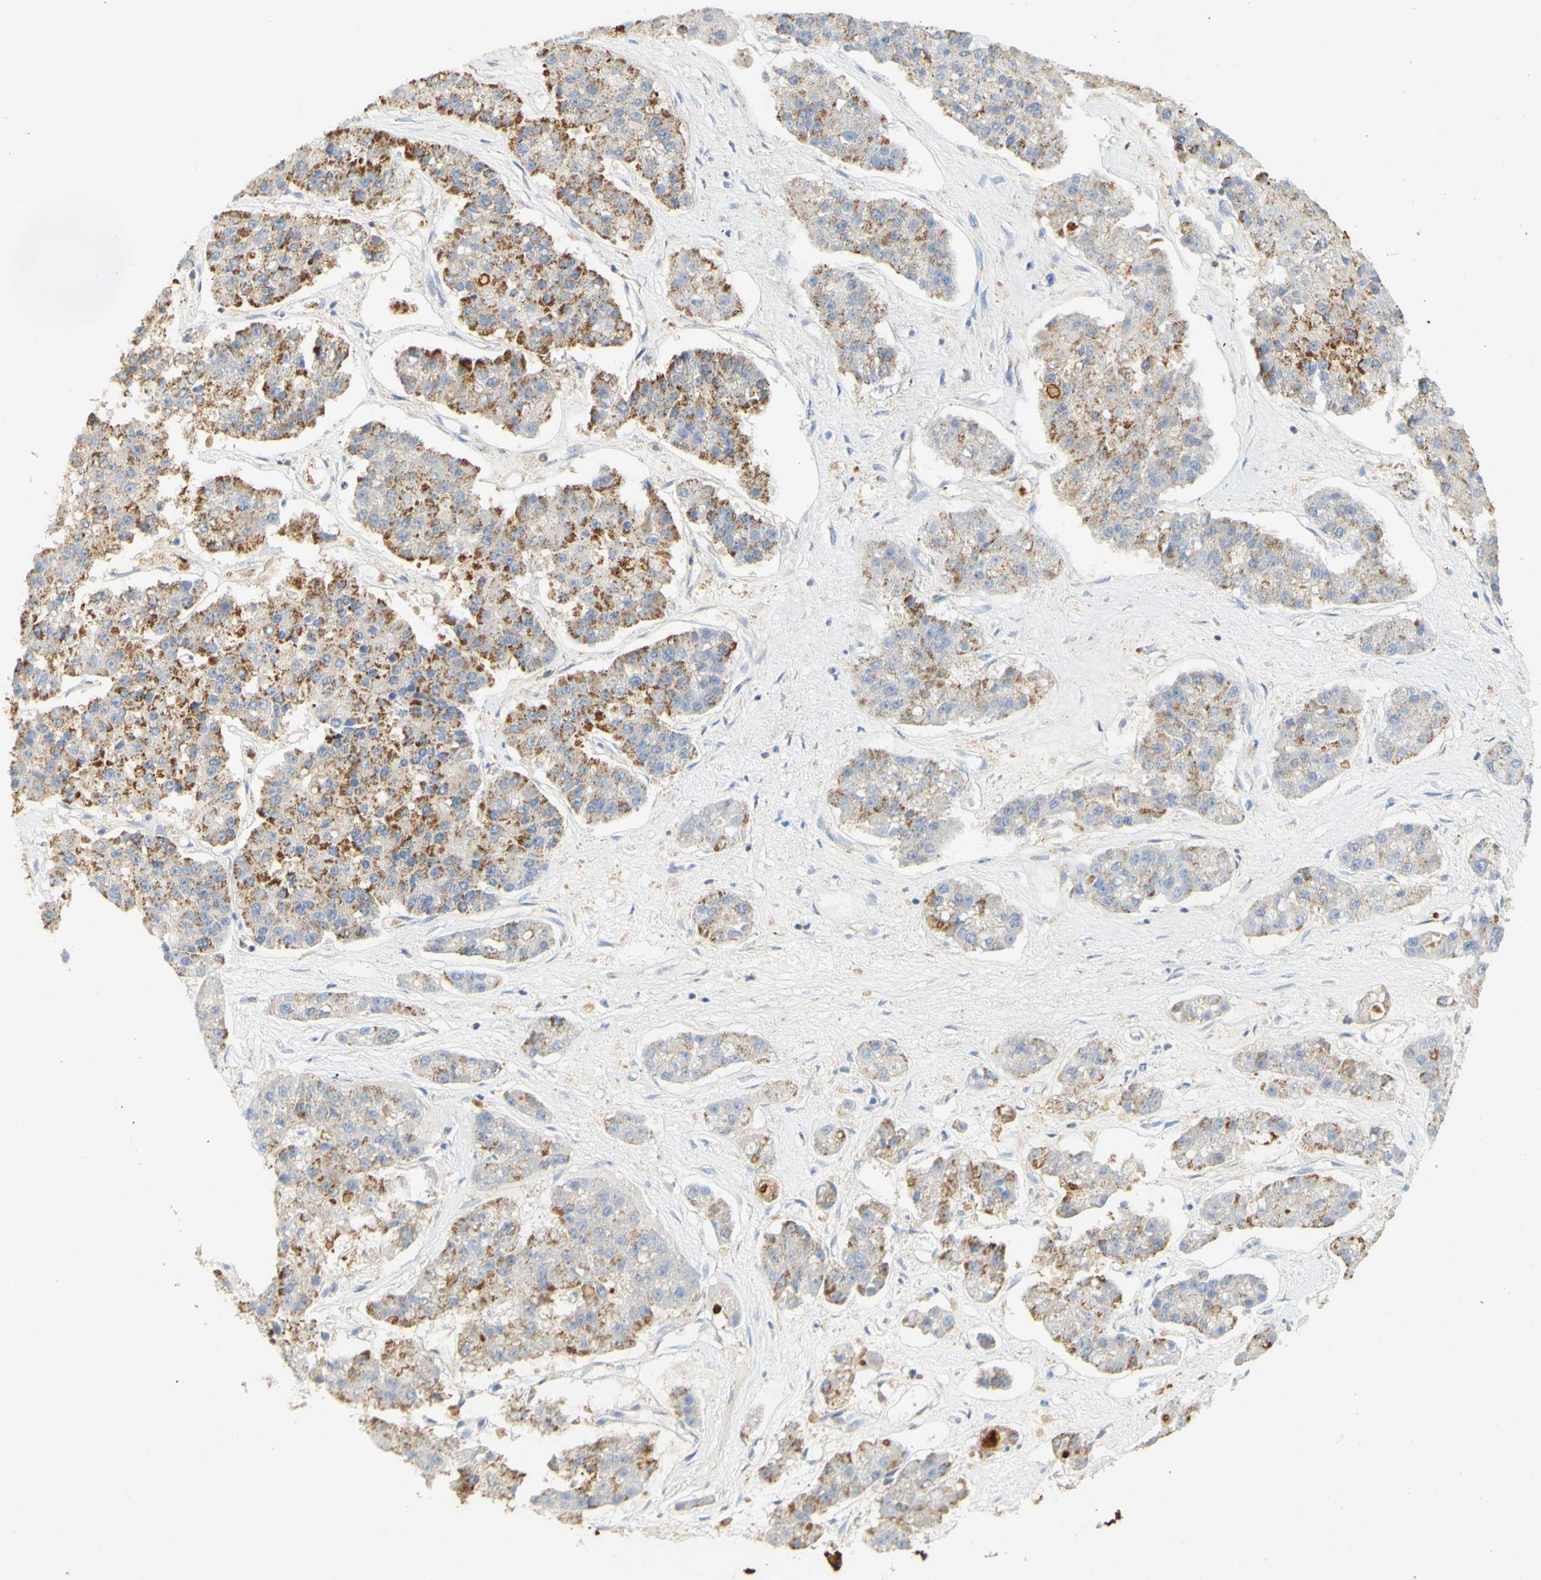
{"staining": {"intensity": "moderate", "quantity": ">75%", "location": "cytoplasmic/membranous"}, "tissue": "pancreatic cancer", "cell_type": "Tumor cells", "image_type": "cancer", "snomed": [{"axis": "morphology", "description": "Adenocarcinoma, NOS"}, {"axis": "topography", "description": "Pancreas"}], "caption": "Protein analysis of pancreatic cancer (adenocarcinoma) tissue reveals moderate cytoplasmic/membranous staining in about >75% of tumor cells.", "gene": "PCDH7", "patient": {"sex": "male", "age": 50}}